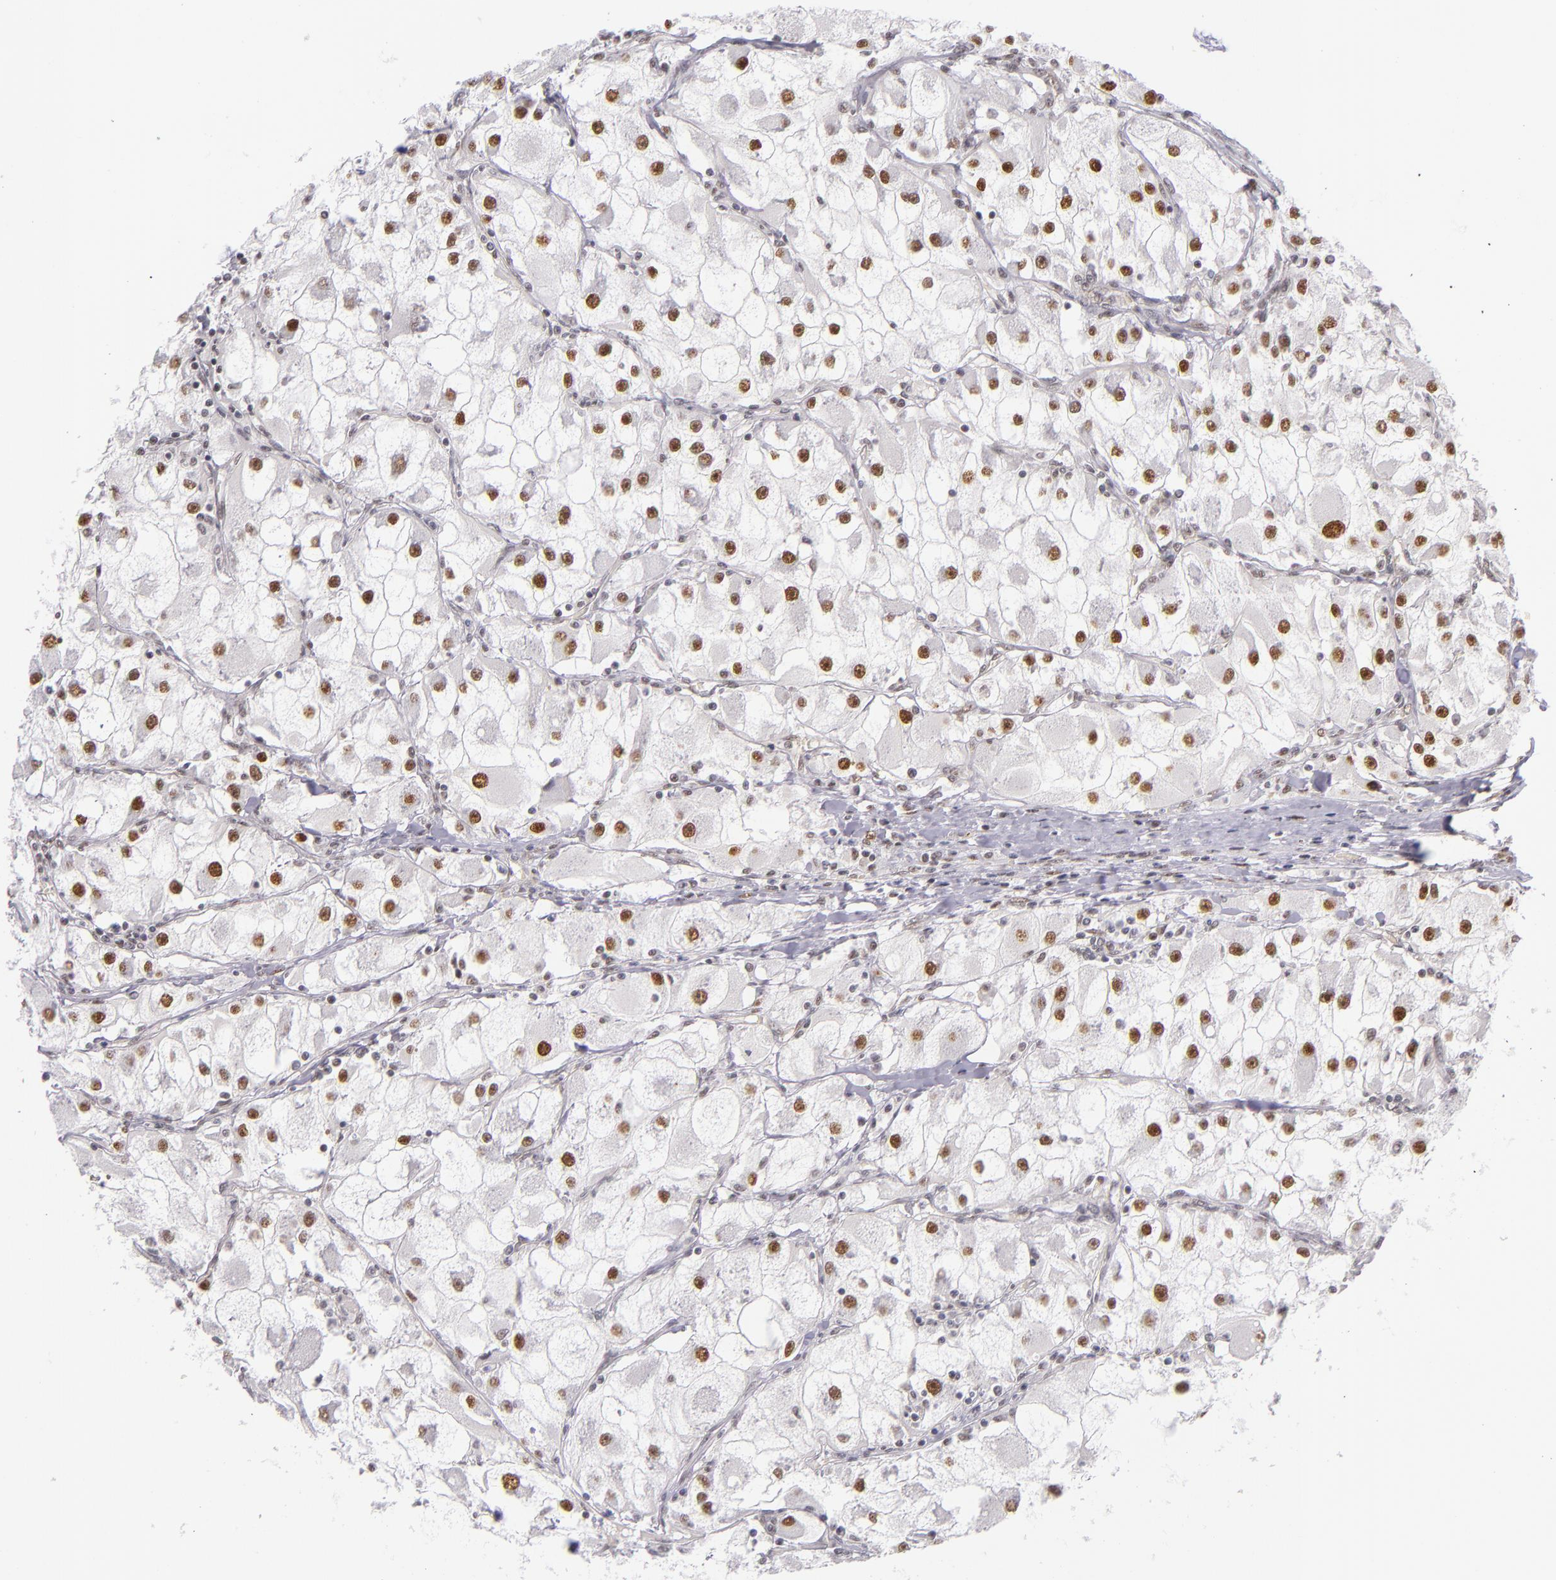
{"staining": {"intensity": "moderate", "quantity": ">75%", "location": "nuclear"}, "tissue": "renal cancer", "cell_type": "Tumor cells", "image_type": "cancer", "snomed": [{"axis": "morphology", "description": "Adenocarcinoma, NOS"}, {"axis": "topography", "description": "Kidney"}], "caption": "This is a micrograph of immunohistochemistry (IHC) staining of adenocarcinoma (renal), which shows moderate positivity in the nuclear of tumor cells.", "gene": "NCOR2", "patient": {"sex": "female", "age": 73}}